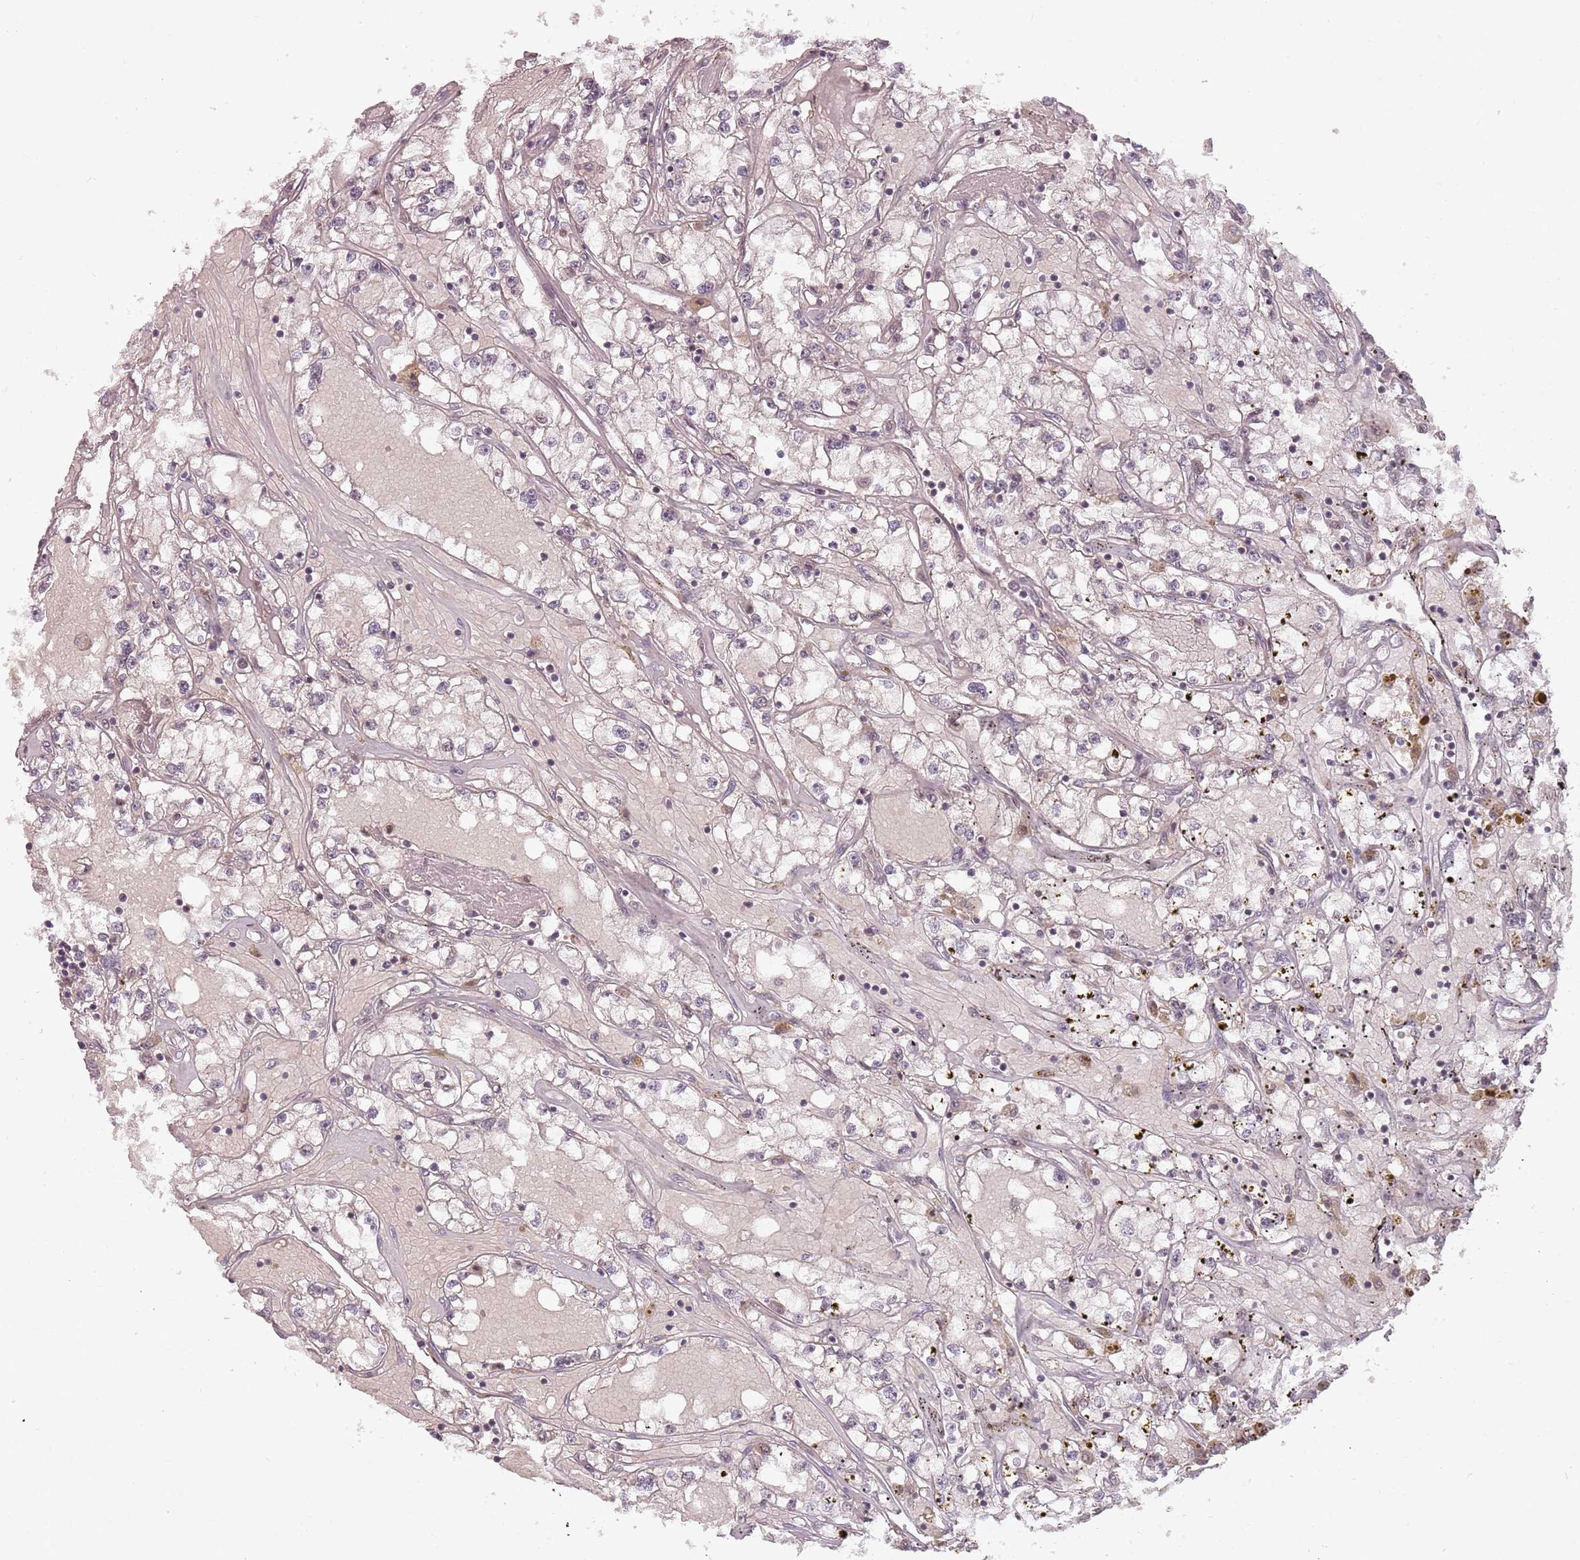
{"staining": {"intensity": "negative", "quantity": "none", "location": "none"}, "tissue": "renal cancer", "cell_type": "Tumor cells", "image_type": "cancer", "snomed": [{"axis": "morphology", "description": "Adenocarcinoma, NOS"}, {"axis": "topography", "description": "Kidney"}], "caption": "Immunohistochemical staining of human renal adenocarcinoma demonstrates no significant expression in tumor cells.", "gene": "NCBP1", "patient": {"sex": "male", "age": 56}}